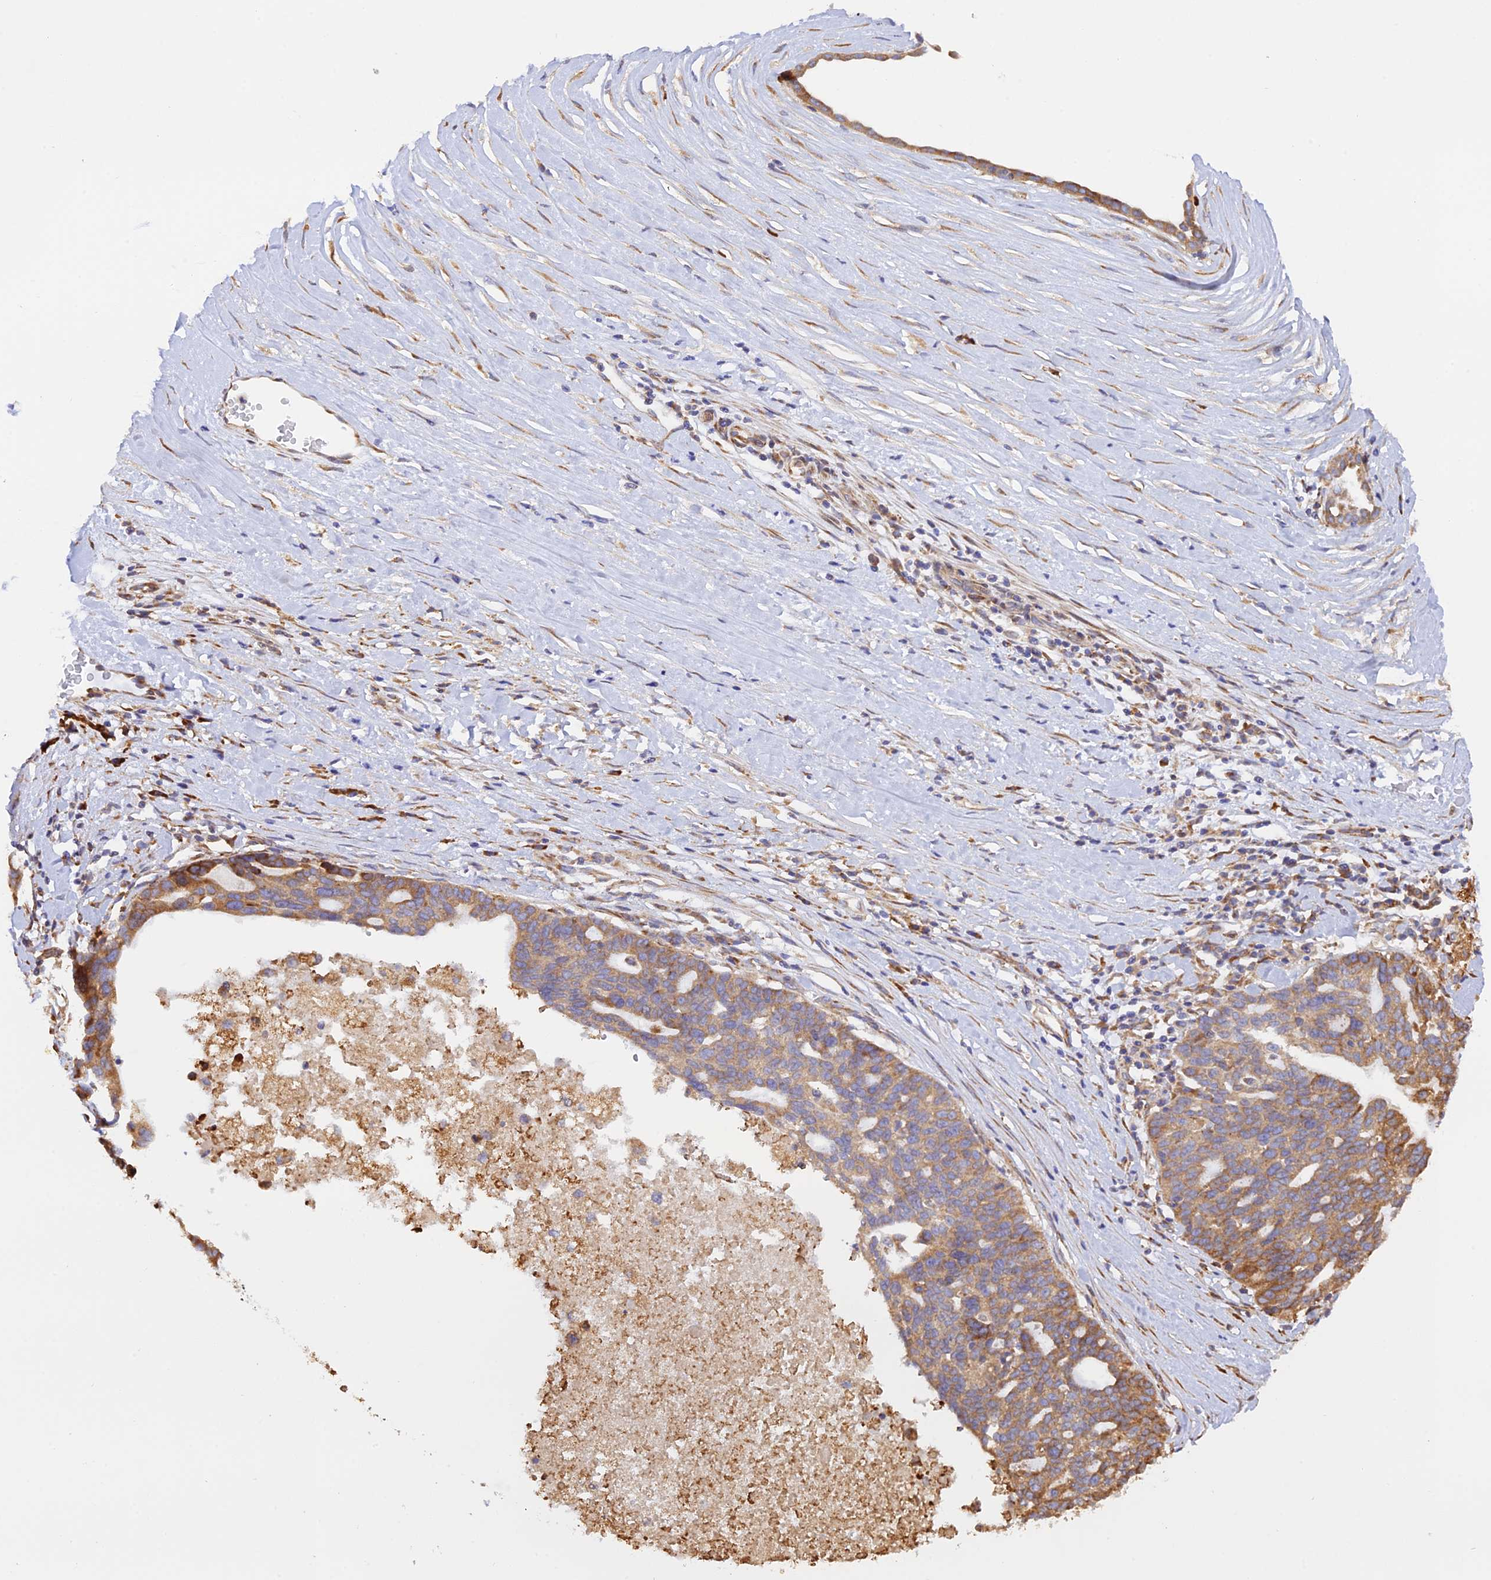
{"staining": {"intensity": "moderate", "quantity": ">75%", "location": "cytoplasmic/membranous"}, "tissue": "ovarian cancer", "cell_type": "Tumor cells", "image_type": "cancer", "snomed": [{"axis": "morphology", "description": "Cystadenocarcinoma, serous, NOS"}, {"axis": "topography", "description": "Ovary"}], "caption": "Moderate cytoplasmic/membranous protein positivity is seen in approximately >75% of tumor cells in serous cystadenocarcinoma (ovarian).", "gene": "RPL5", "patient": {"sex": "female", "age": 59}}